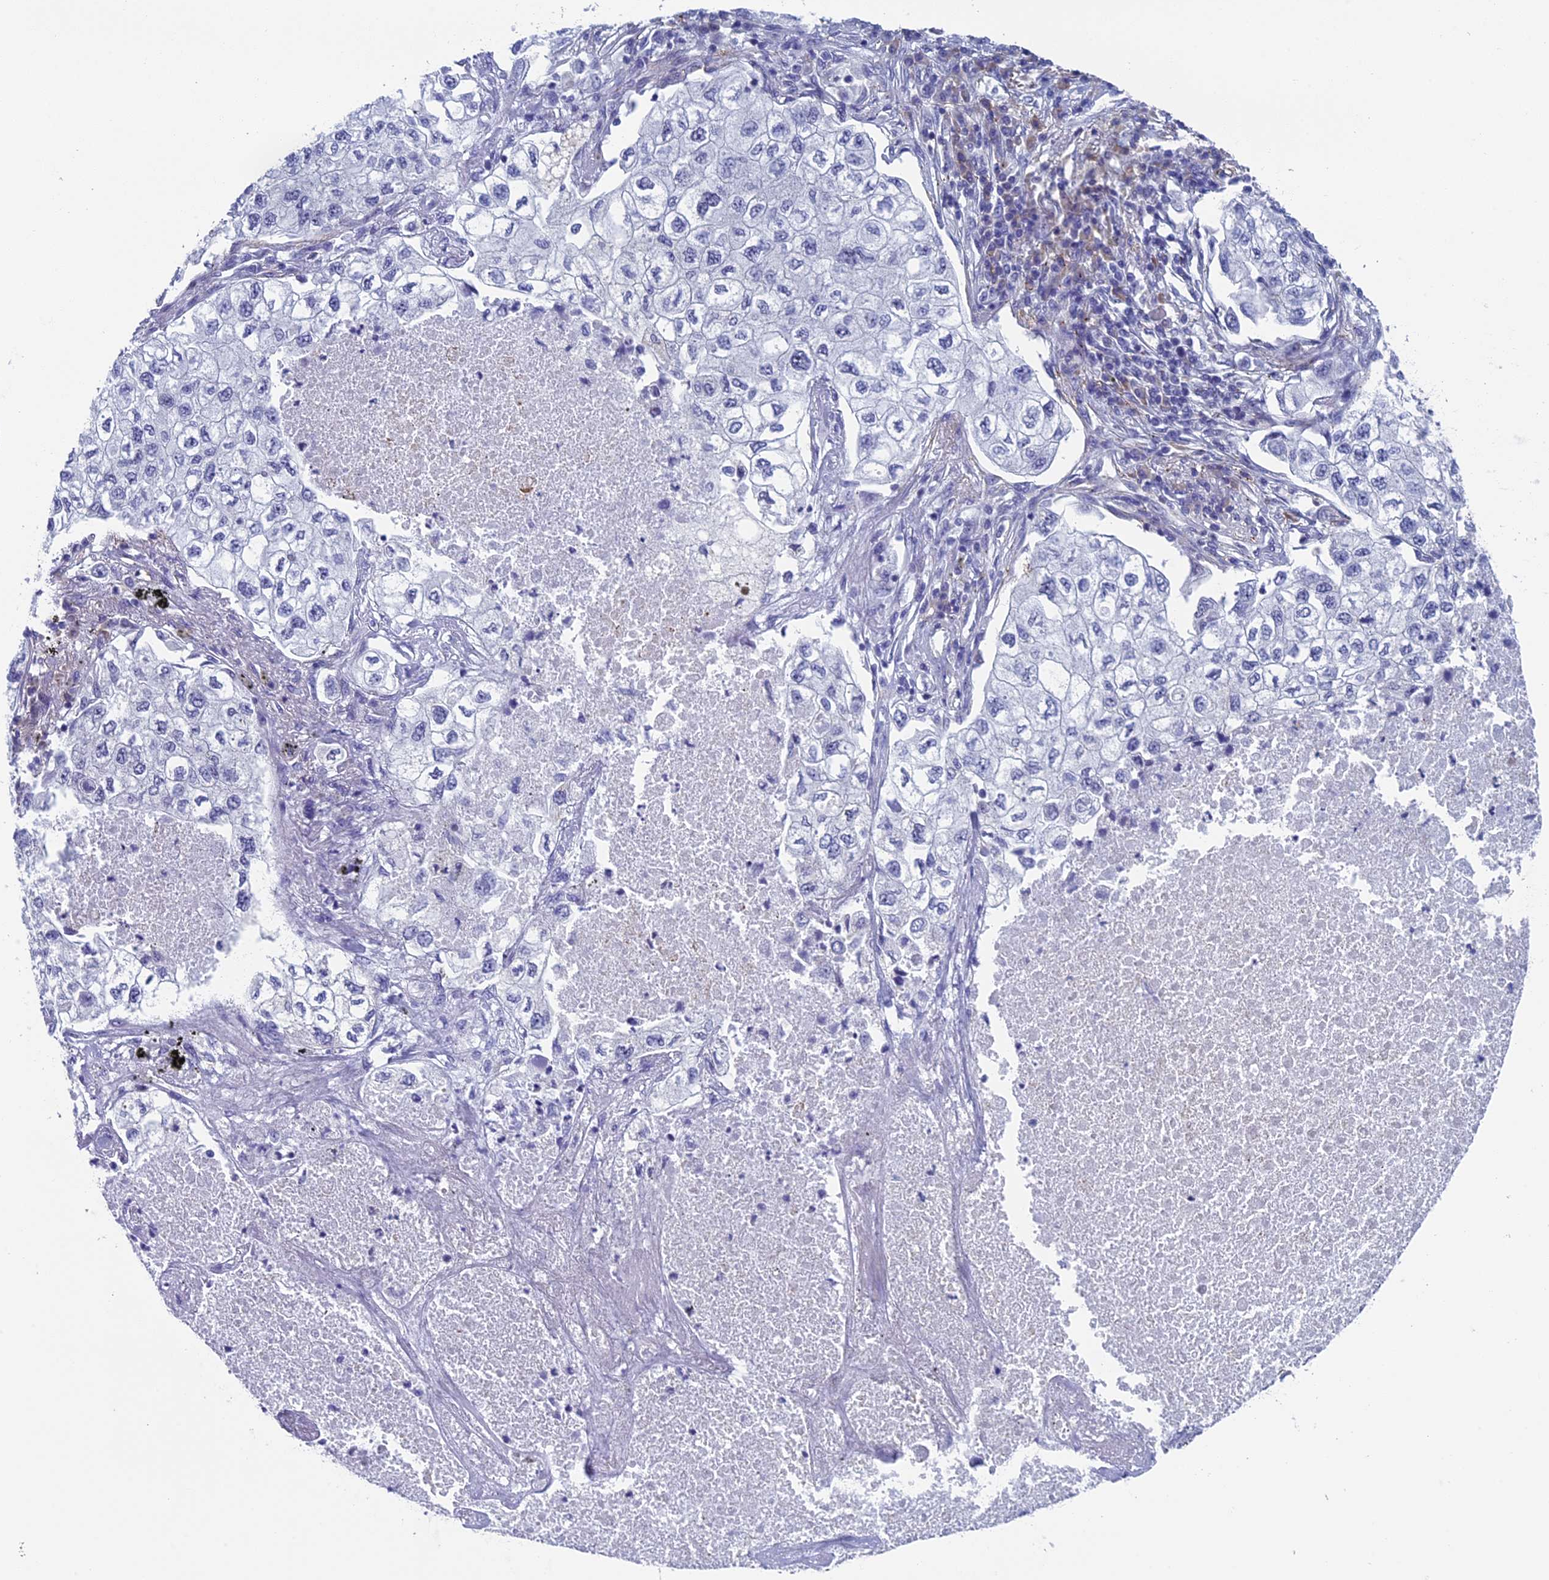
{"staining": {"intensity": "negative", "quantity": "none", "location": "none"}, "tissue": "lung cancer", "cell_type": "Tumor cells", "image_type": "cancer", "snomed": [{"axis": "morphology", "description": "Adenocarcinoma, NOS"}, {"axis": "topography", "description": "Lung"}], "caption": "Photomicrograph shows no protein staining in tumor cells of adenocarcinoma (lung) tissue.", "gene": "CNEP1R1", "patient": {"sex": "male", "age": 63}}